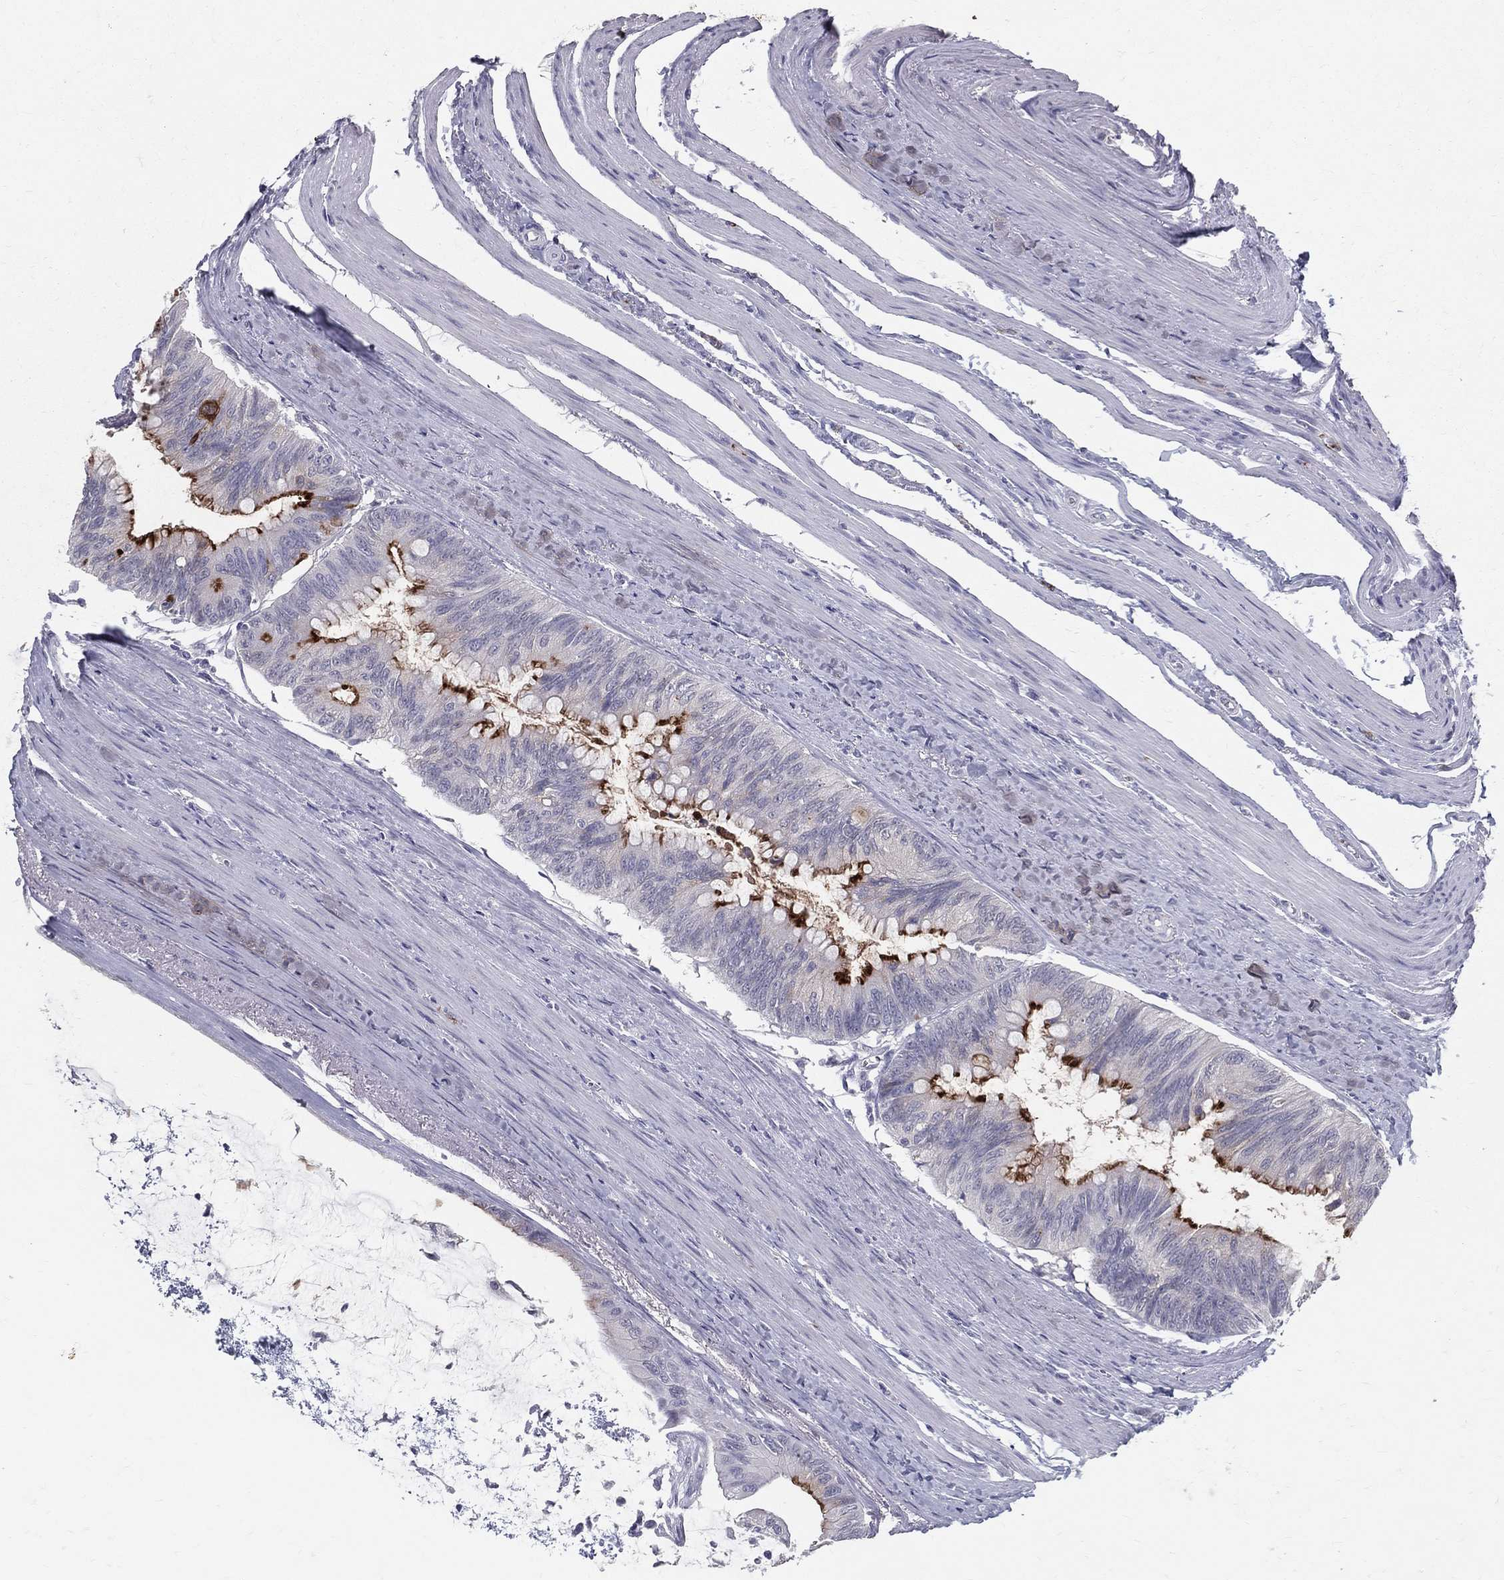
{"staining": {"intensity": "strong", "quantity": "<25%", "location": "cytoplasmic/membranous"}, "tissue": "colorectal cancer", "cell_type": "Tumor cells", "image_type": "cancer", "snomed": [{"axis": "morphology", "description": "Normal tissue, NOS"}, {"axis": "morphology", "description": "Adenocarcinoma, NOS"}, {"axis": "topography", "description": "Colon"}], "caption": "The histopathology image shows immunohistochemical staining of colorectal cancer. There is strong cytoplasmic/membranous positivity is seen in about <25% of tumor cells.", "gene": "ACE2", "patient": {"sex": "male", "age": 65}}